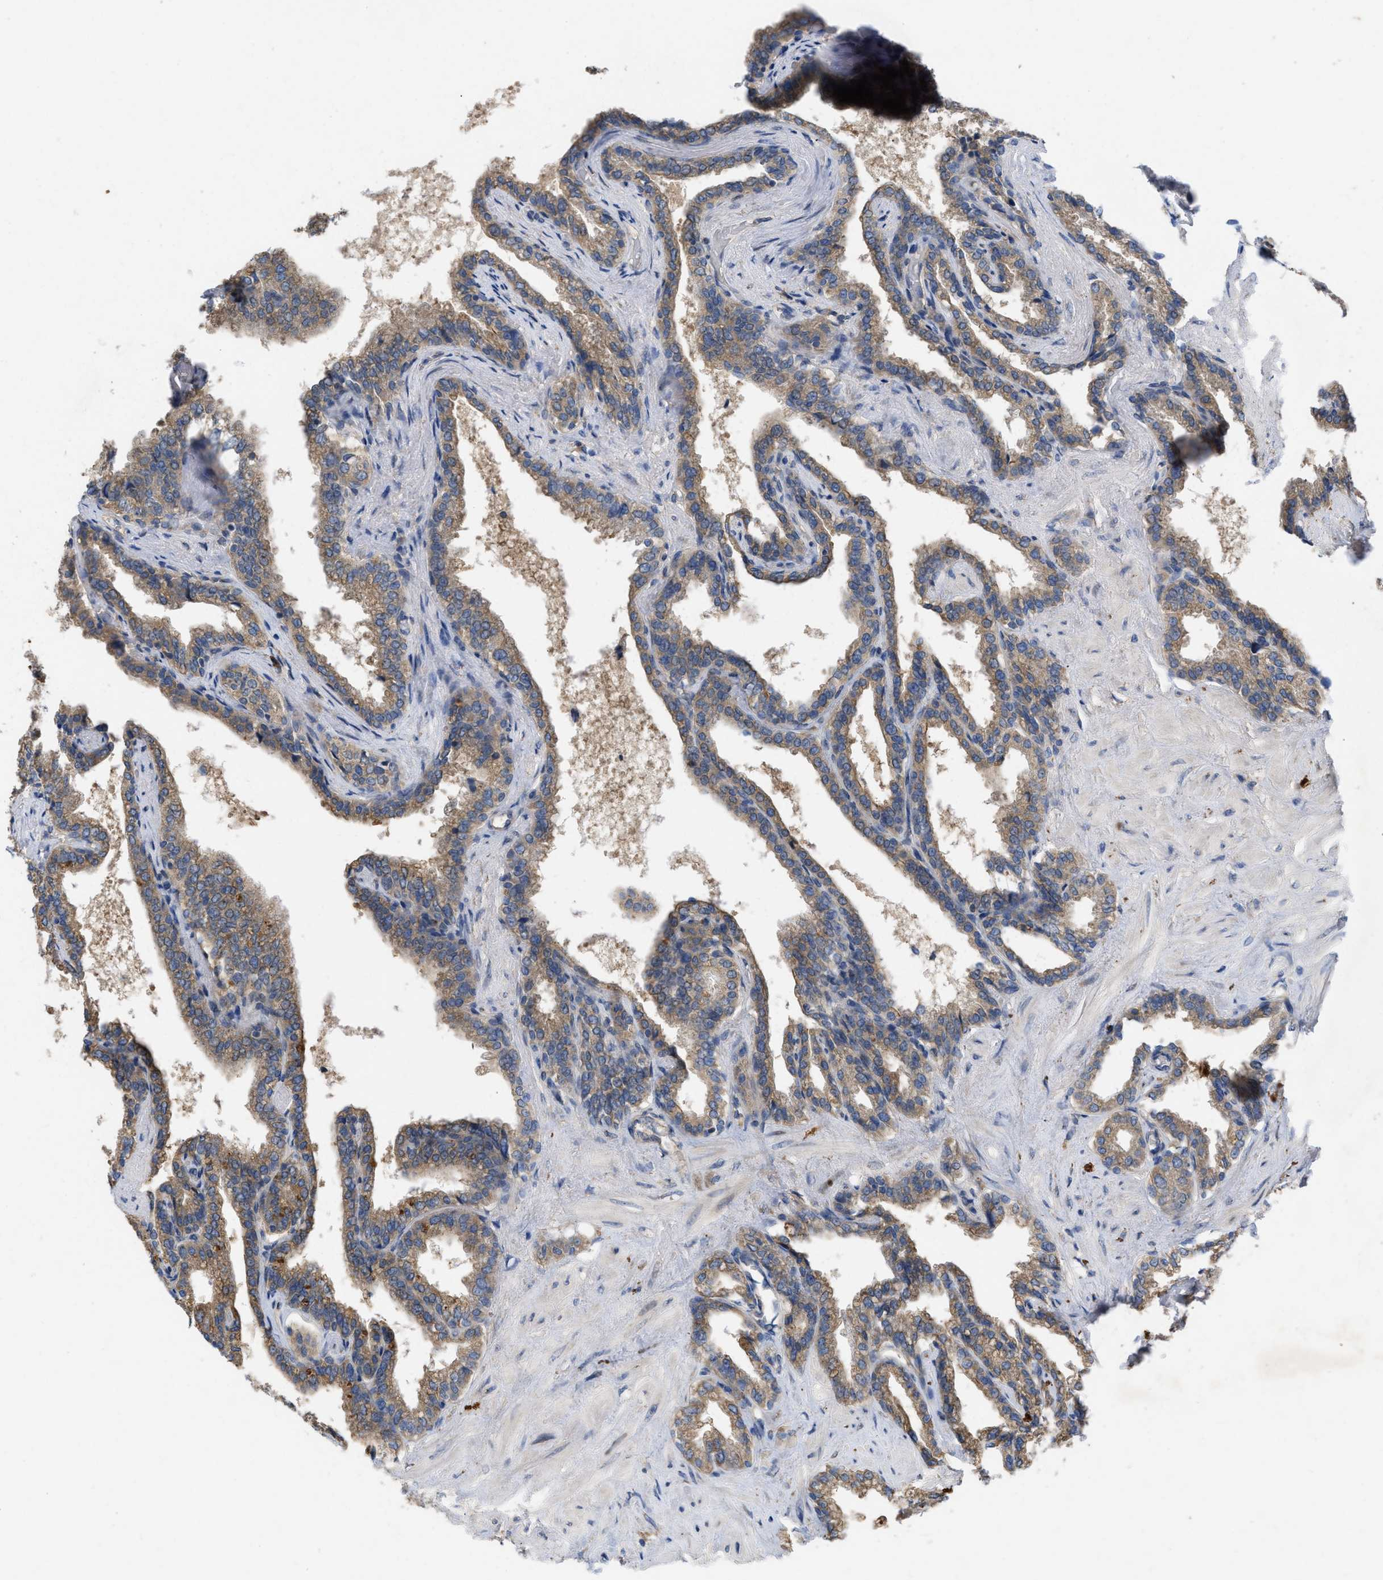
{"staining": {"intensity": "moderate", "quantity": ">75%", "location": "cytoplasmic/membranous"}, "tissue": "seminal vesicle", "cell_type": "Glandular cells", "image_type": "normal", "snomed": [{"axis": "morphology", "description": "Normal tissue, NOS"}, {"axis": "topography", "description": "Seminal veicle"}], "caption": "A high-resolution photomicrograph shows immunohistochemistry (IHC) staining of normal seminal vesicle, which demonstrates moderate cytoplasmic/membranous staining in approximately >75% of glandular cells.", "gene": "TMEM131", "patient": {"sex": "male", "age": 46}}